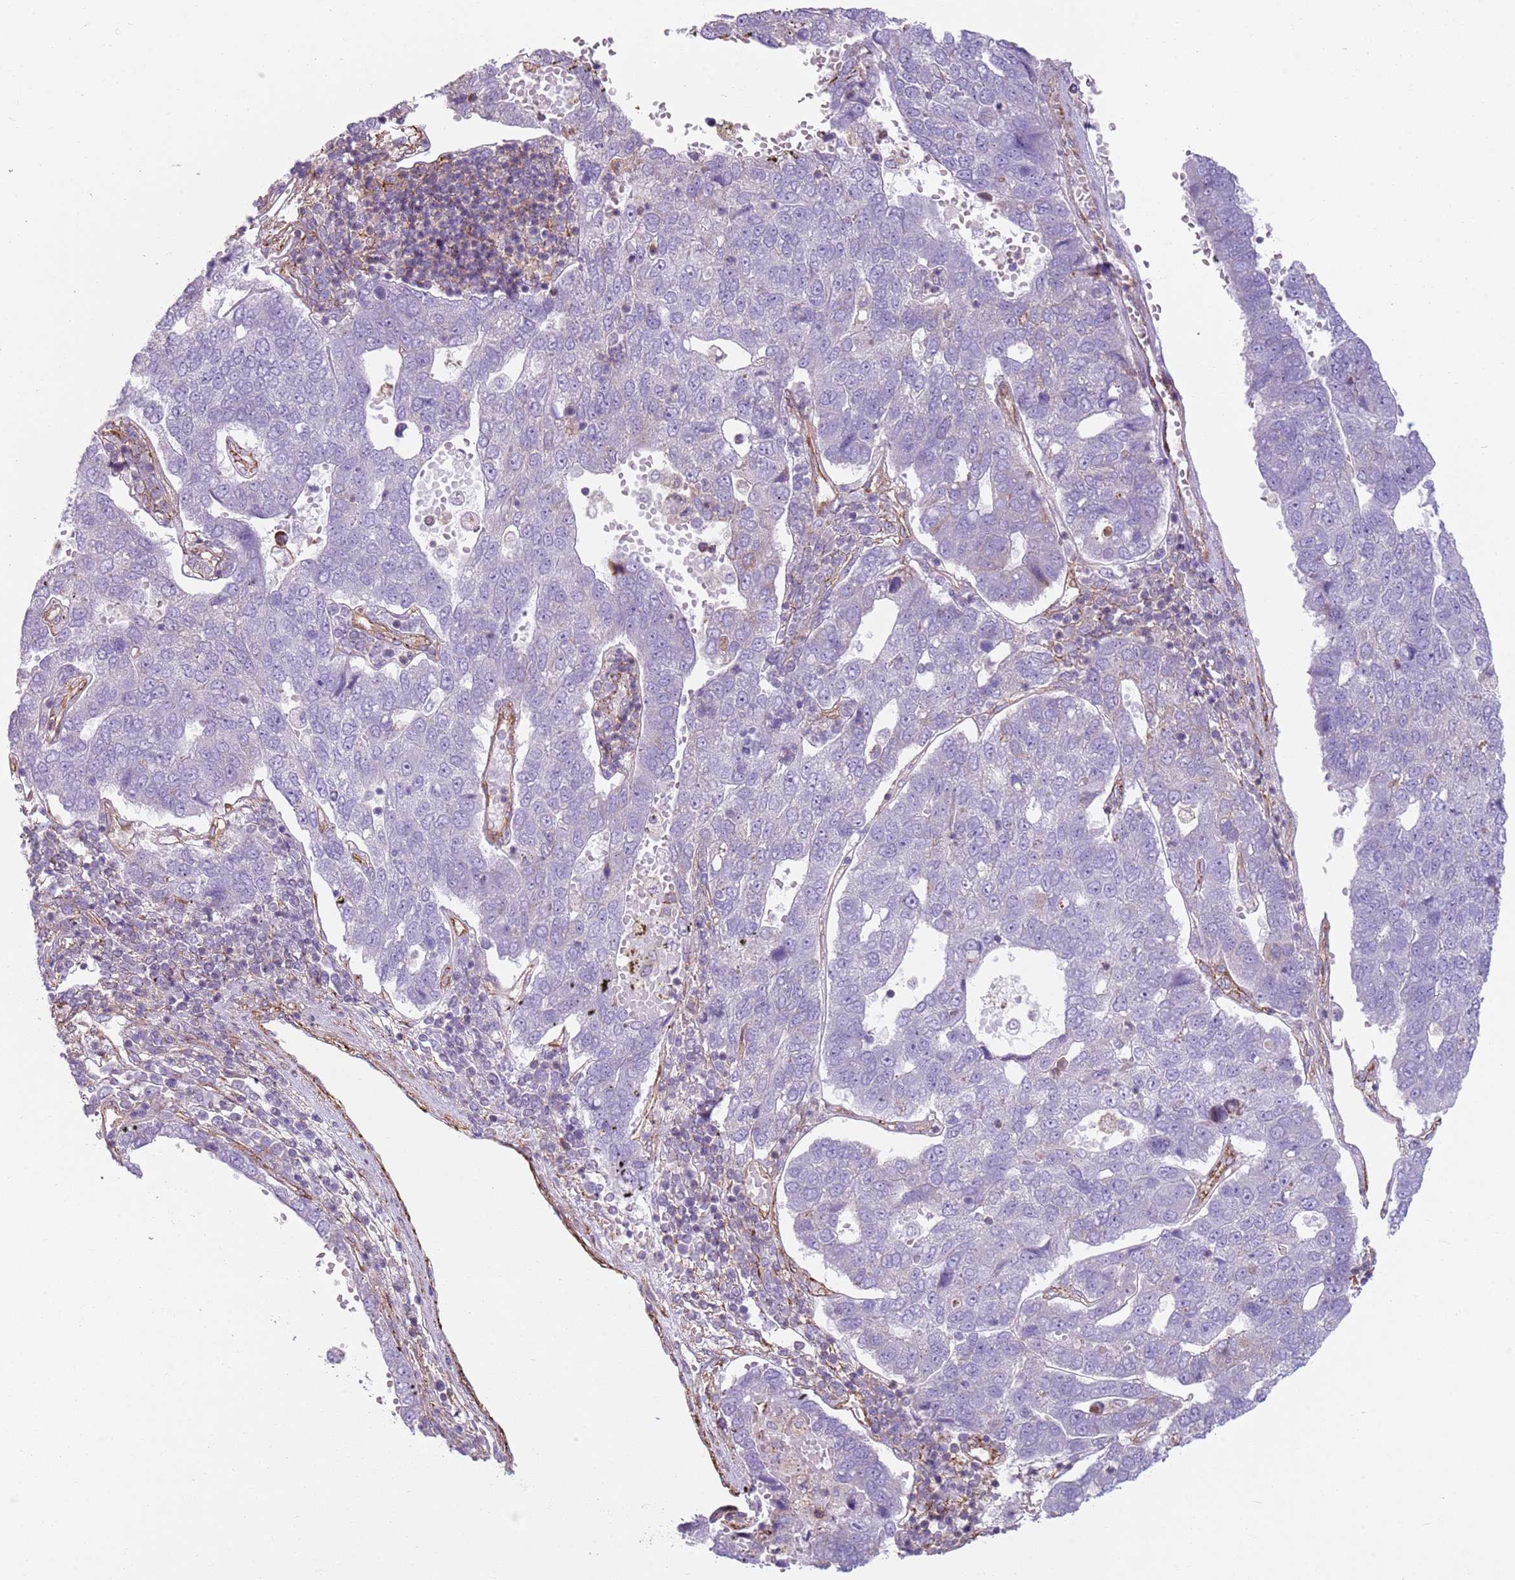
{"staining": {"intensity": "negative", "quantity": "none", "location": "none"}, "tissue": "pancreatic cancer", "cell_type": "Tumor cells", "image_type": "cancer", "snomed": [{"axis": "morphology", "description": "Adenocarcinoma, NOS"}, {"axis": "topography", "description": "Pancreas"}], "caption": "This is an immunohistochemistry photomicrograph of adenocarcinoma (pancreatic). There is no positivity in tumor cells.", "gene": "GNAI3", "patient": {"sex": "female", "age": 61}}